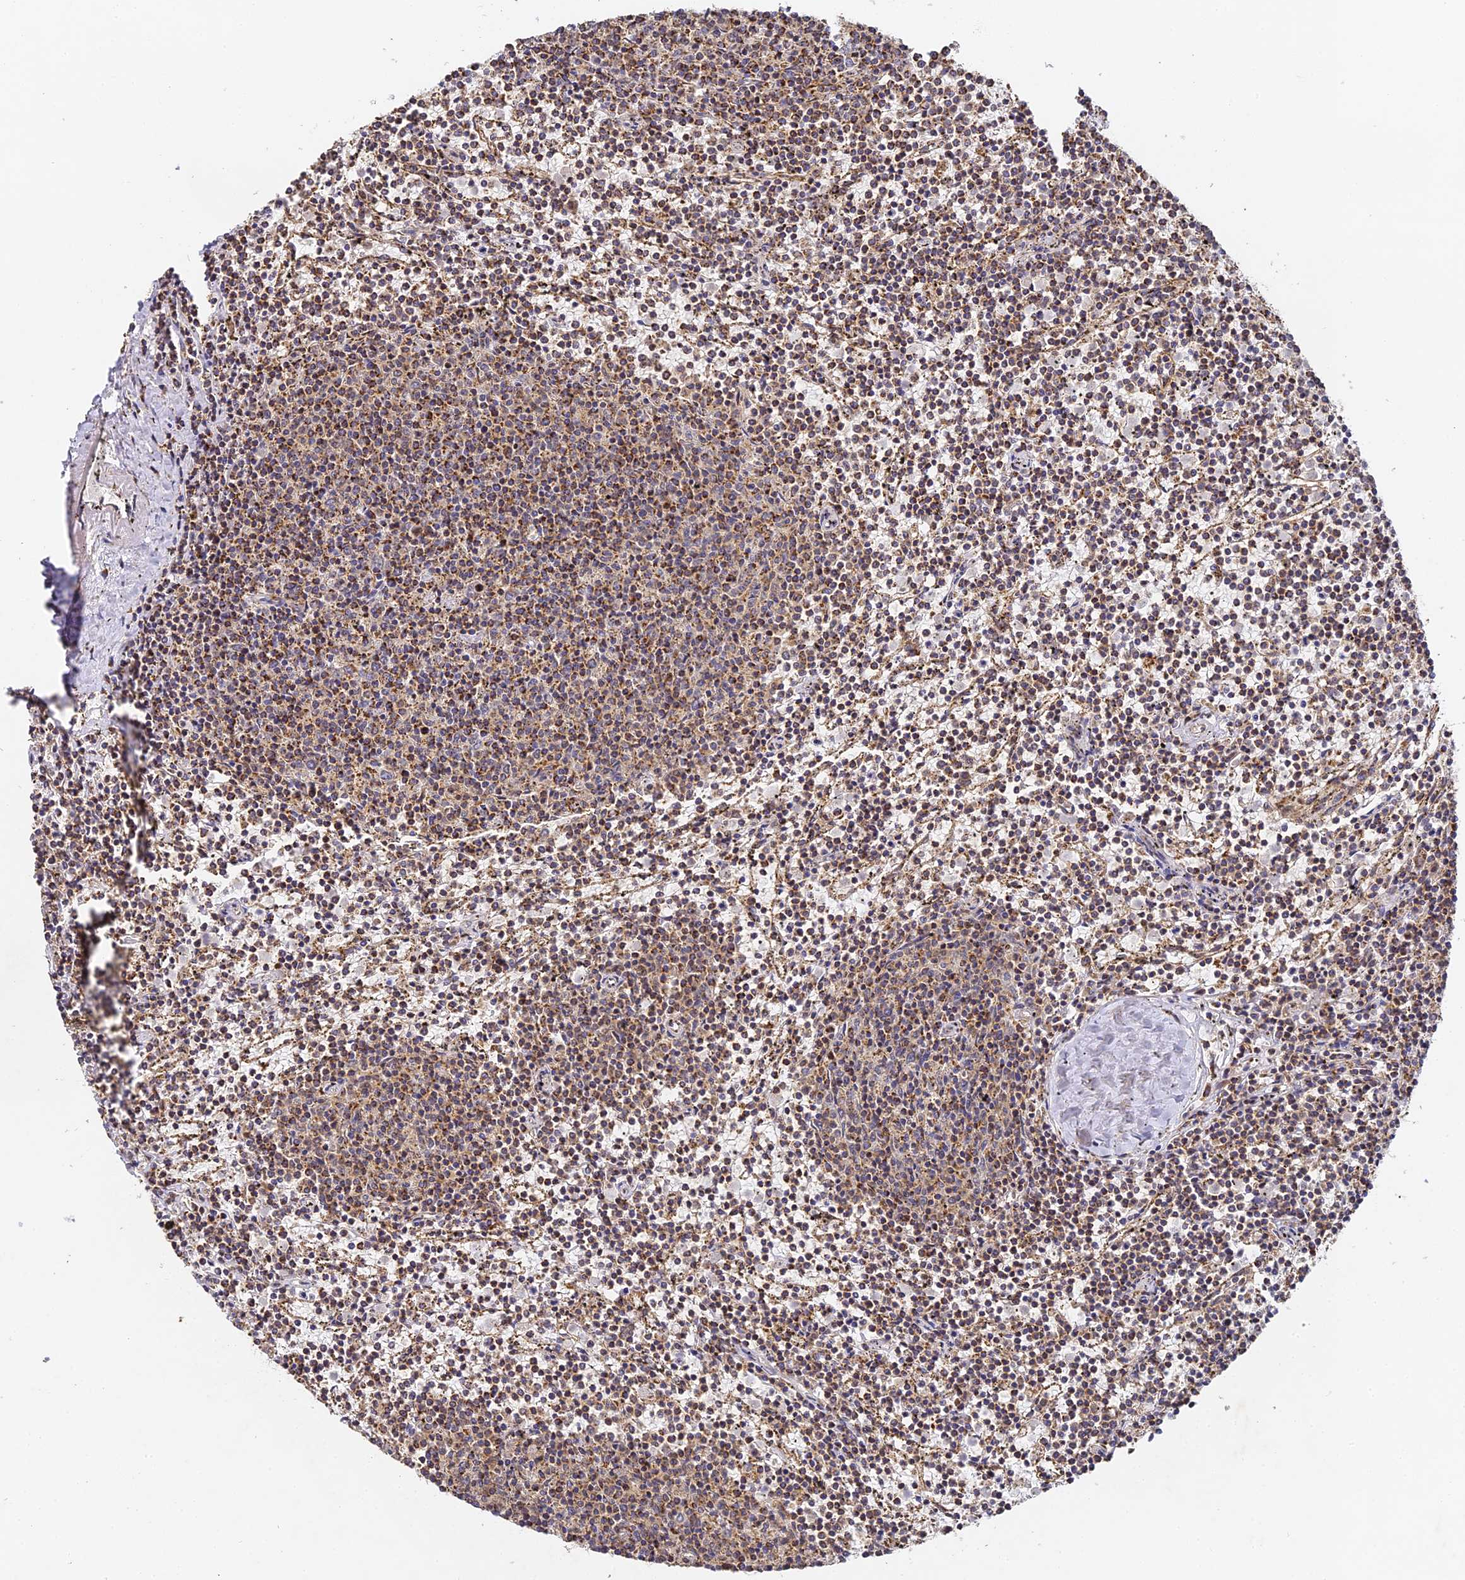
{"staining": {"intensity": "moderate", "quantity": "25%-75%", "location": "cytoplasmic/membranous"}, "tissue": "lymphoma", "cell_type": "Tumor cells", "image_type": "cancer", "snomed": [{"axis": "morphology", "description": "Malignant lymphoma, non-Hodgkin's type, Low grade"}, {"axis": "topography", "description": "Spleen"}], "caption": "A brown stain labels moderate cytoplasmic/membranous positivity of a protein in lymphoma tumor cells.", "gene": "DONSON", "patient": {"sex": "female", "age": 50}}